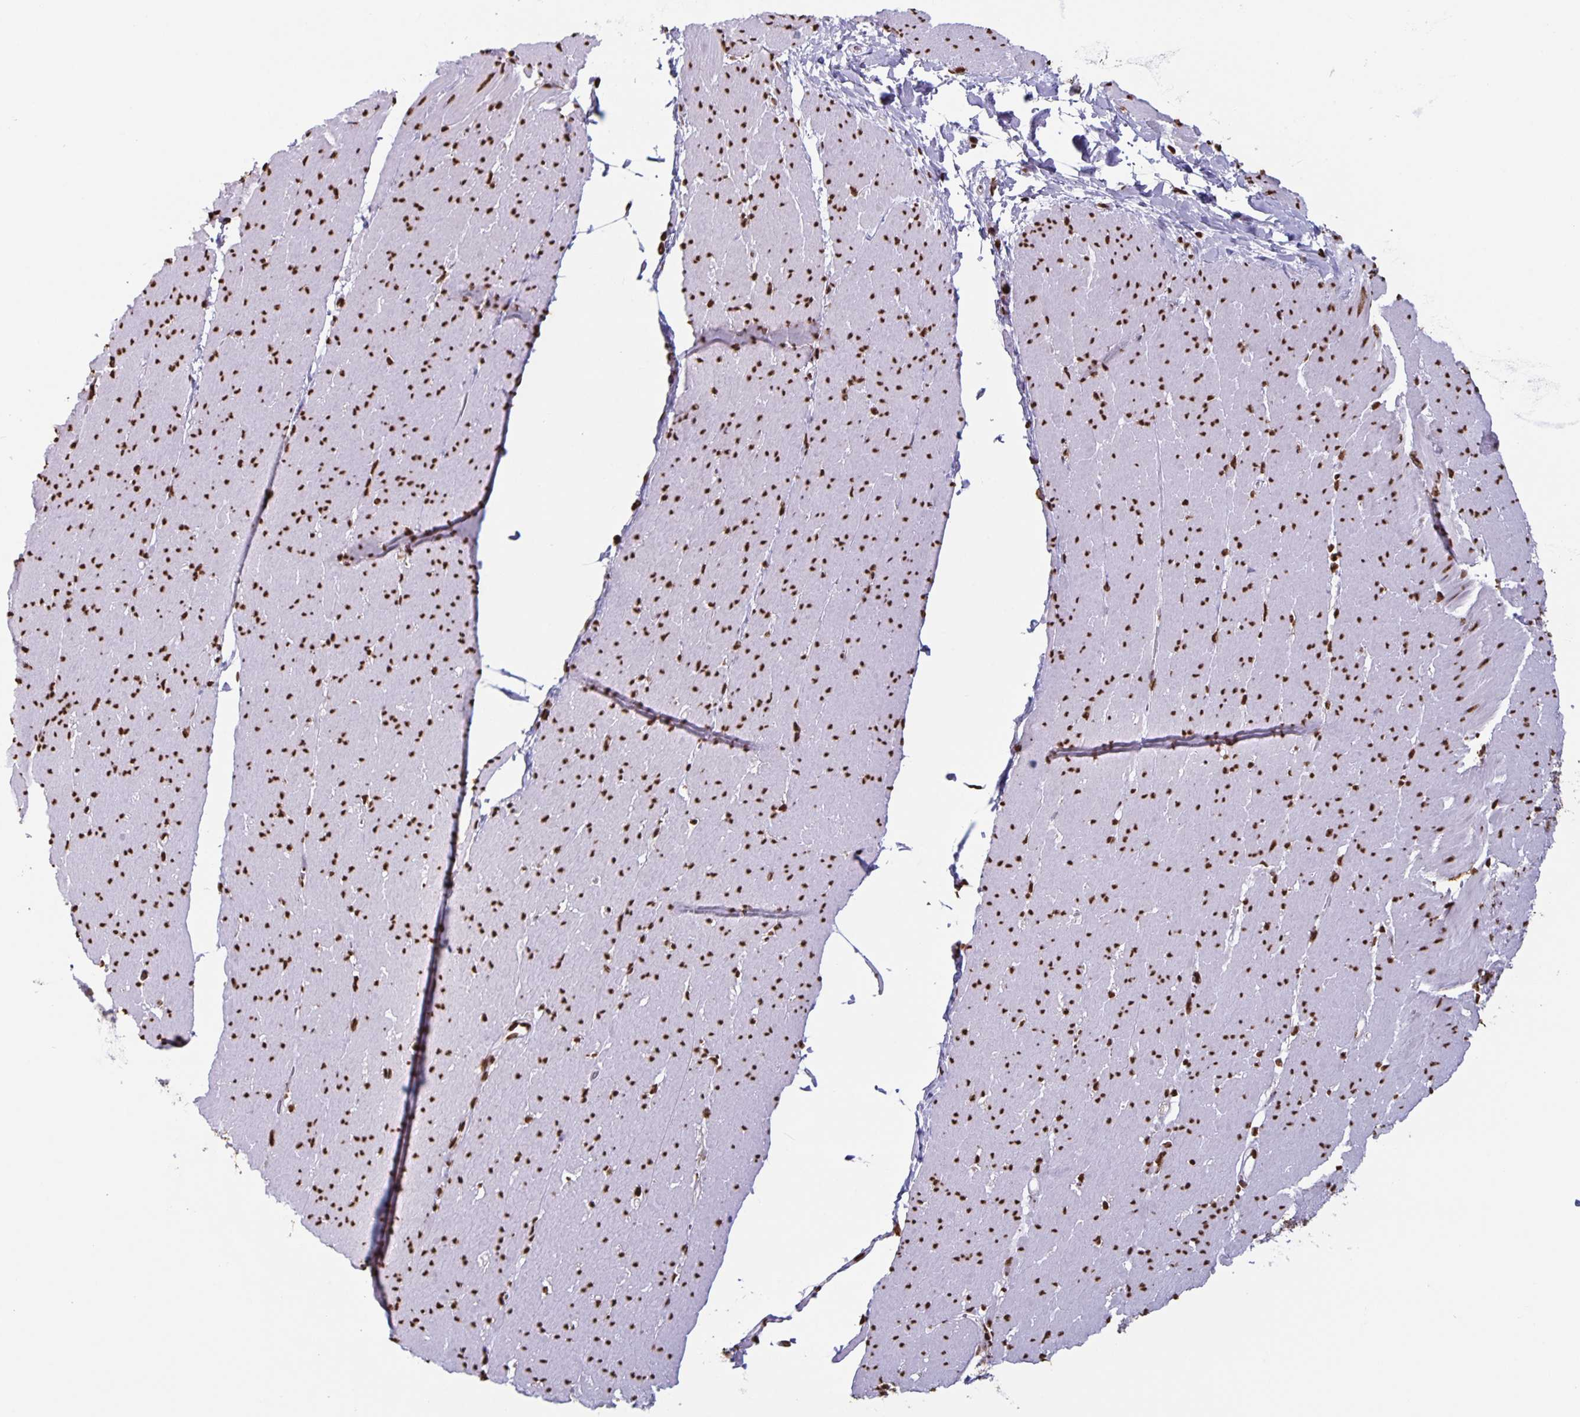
{"staining": {"intensity": "strong", "quantity": ">75%", "location": "nuclear"}, "tissue": "smooth muscle", "cell_type": "Smooth muscle cells", "image_type": "normal", "snomed": [{"axis": "morphology", "description": "Normal tissue, NOS"}, {"axis": "topography", "description": "Smooth muscle"}, {"axis": "topography", "description": "Rectum"}], "caption": "Smooth muscle stained with DAB immunohistochemistry (IHC) demonstrates high levels of strong nuclear staining in approximately >75% of smooth muscle cells. Ihc stains the protein of interest in brown and the nuclei are stained blue.", "gene": "DUT", "patient": {"sex": "male", "age": 53}}